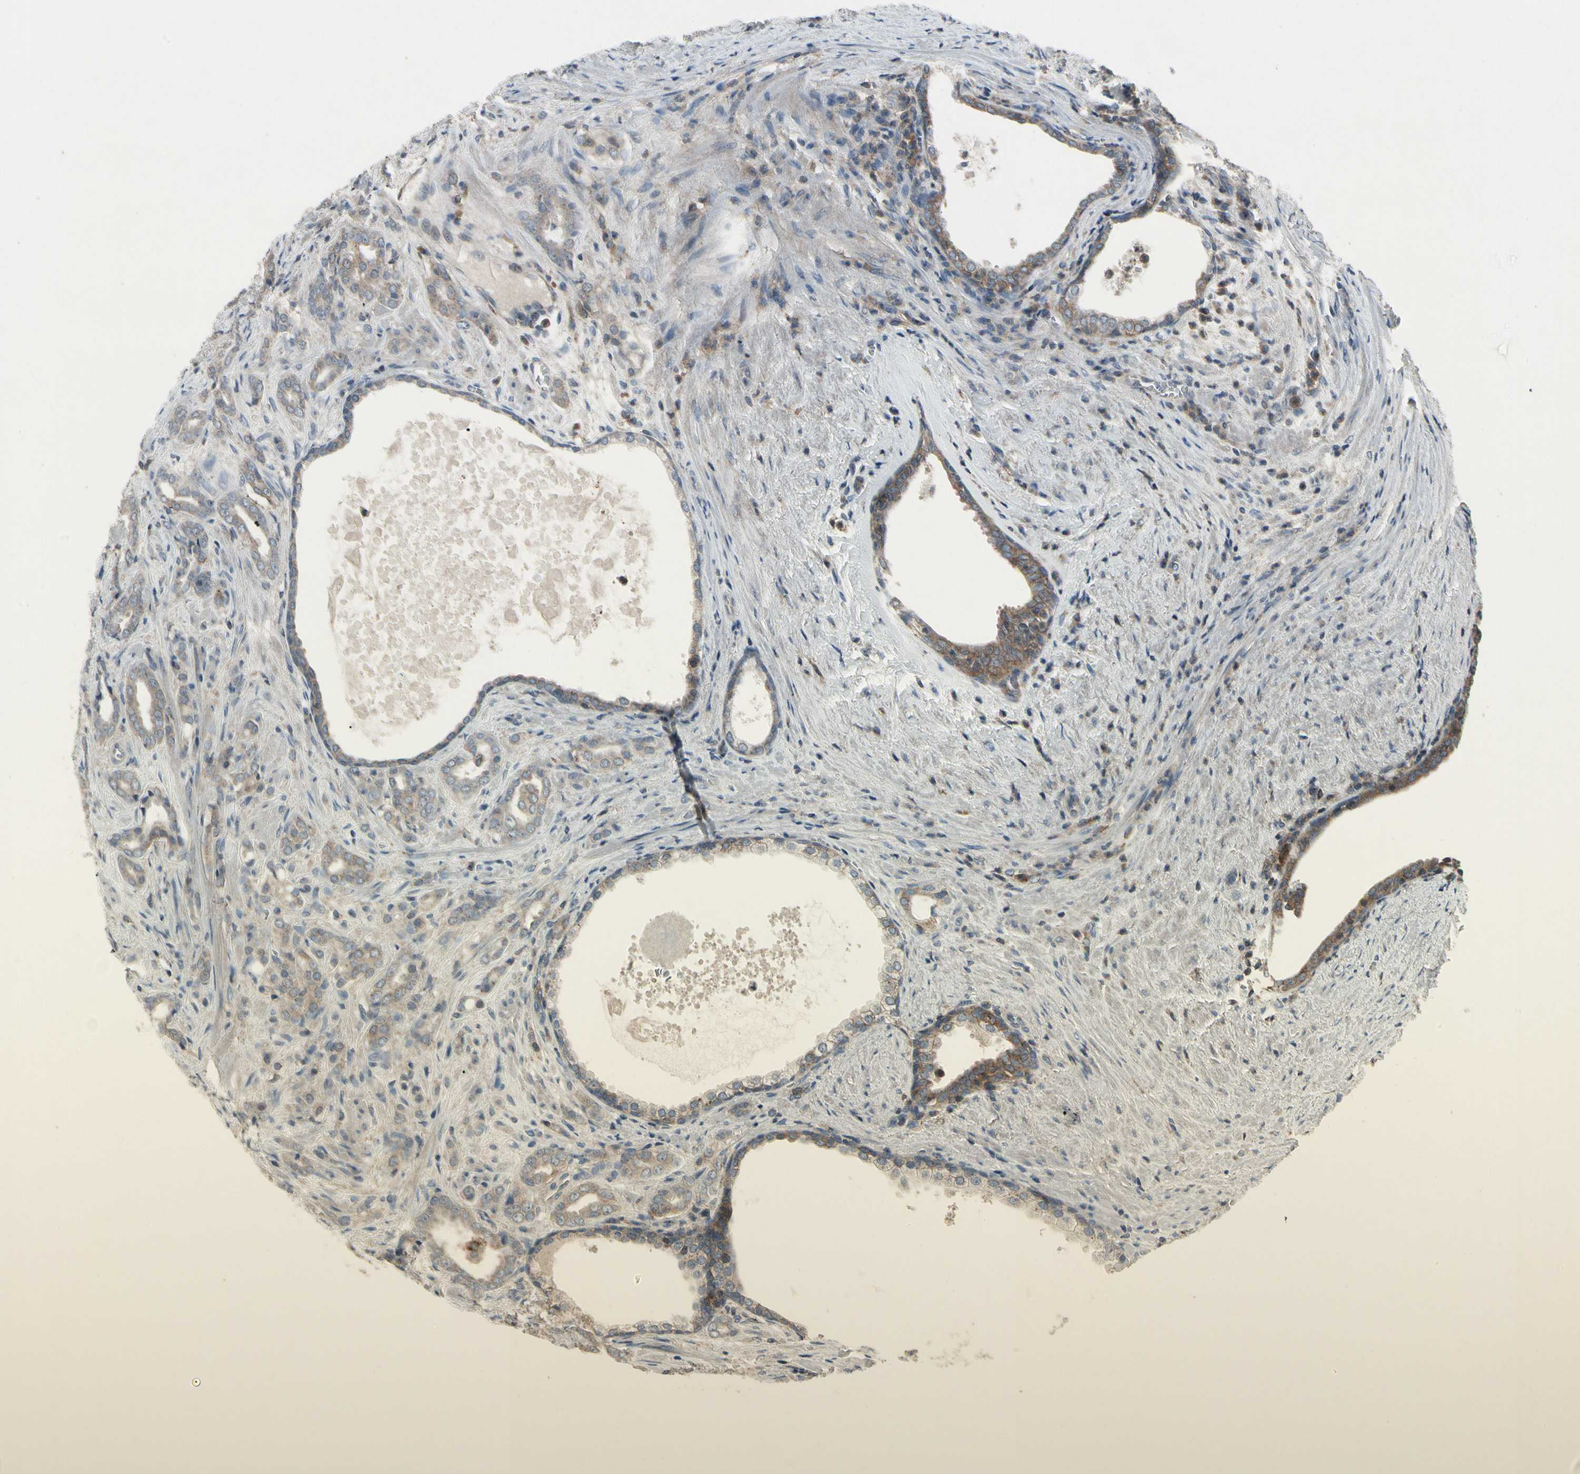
{"staining": {"intensity": "moderate", "quantity": ">75%", "location": "cytoplasmic/membranous"}, "tissue": "prostate cancer", "cell_type": "Tumor cells", "image_type": "cancer", "snomed": [{"axis": "morphology", "description": "Adenocarcinoma, High grade"}, {"axis": "topography", "description": "Prostate"}], "caption": "The image demonstrates a brown stain indicating the presence of a protein in the cytoplasmic/membranous of tumor cells in prostate cancer (high-grade adenocarcinoma). Using DAB (3,3'-diaminobenzidine) (brown) and hematoxylin (blue) stains, captured at high magnification using brightfield microscopy.", "gene": "NMI", "patient": {"sex": "male", "age": 64}}